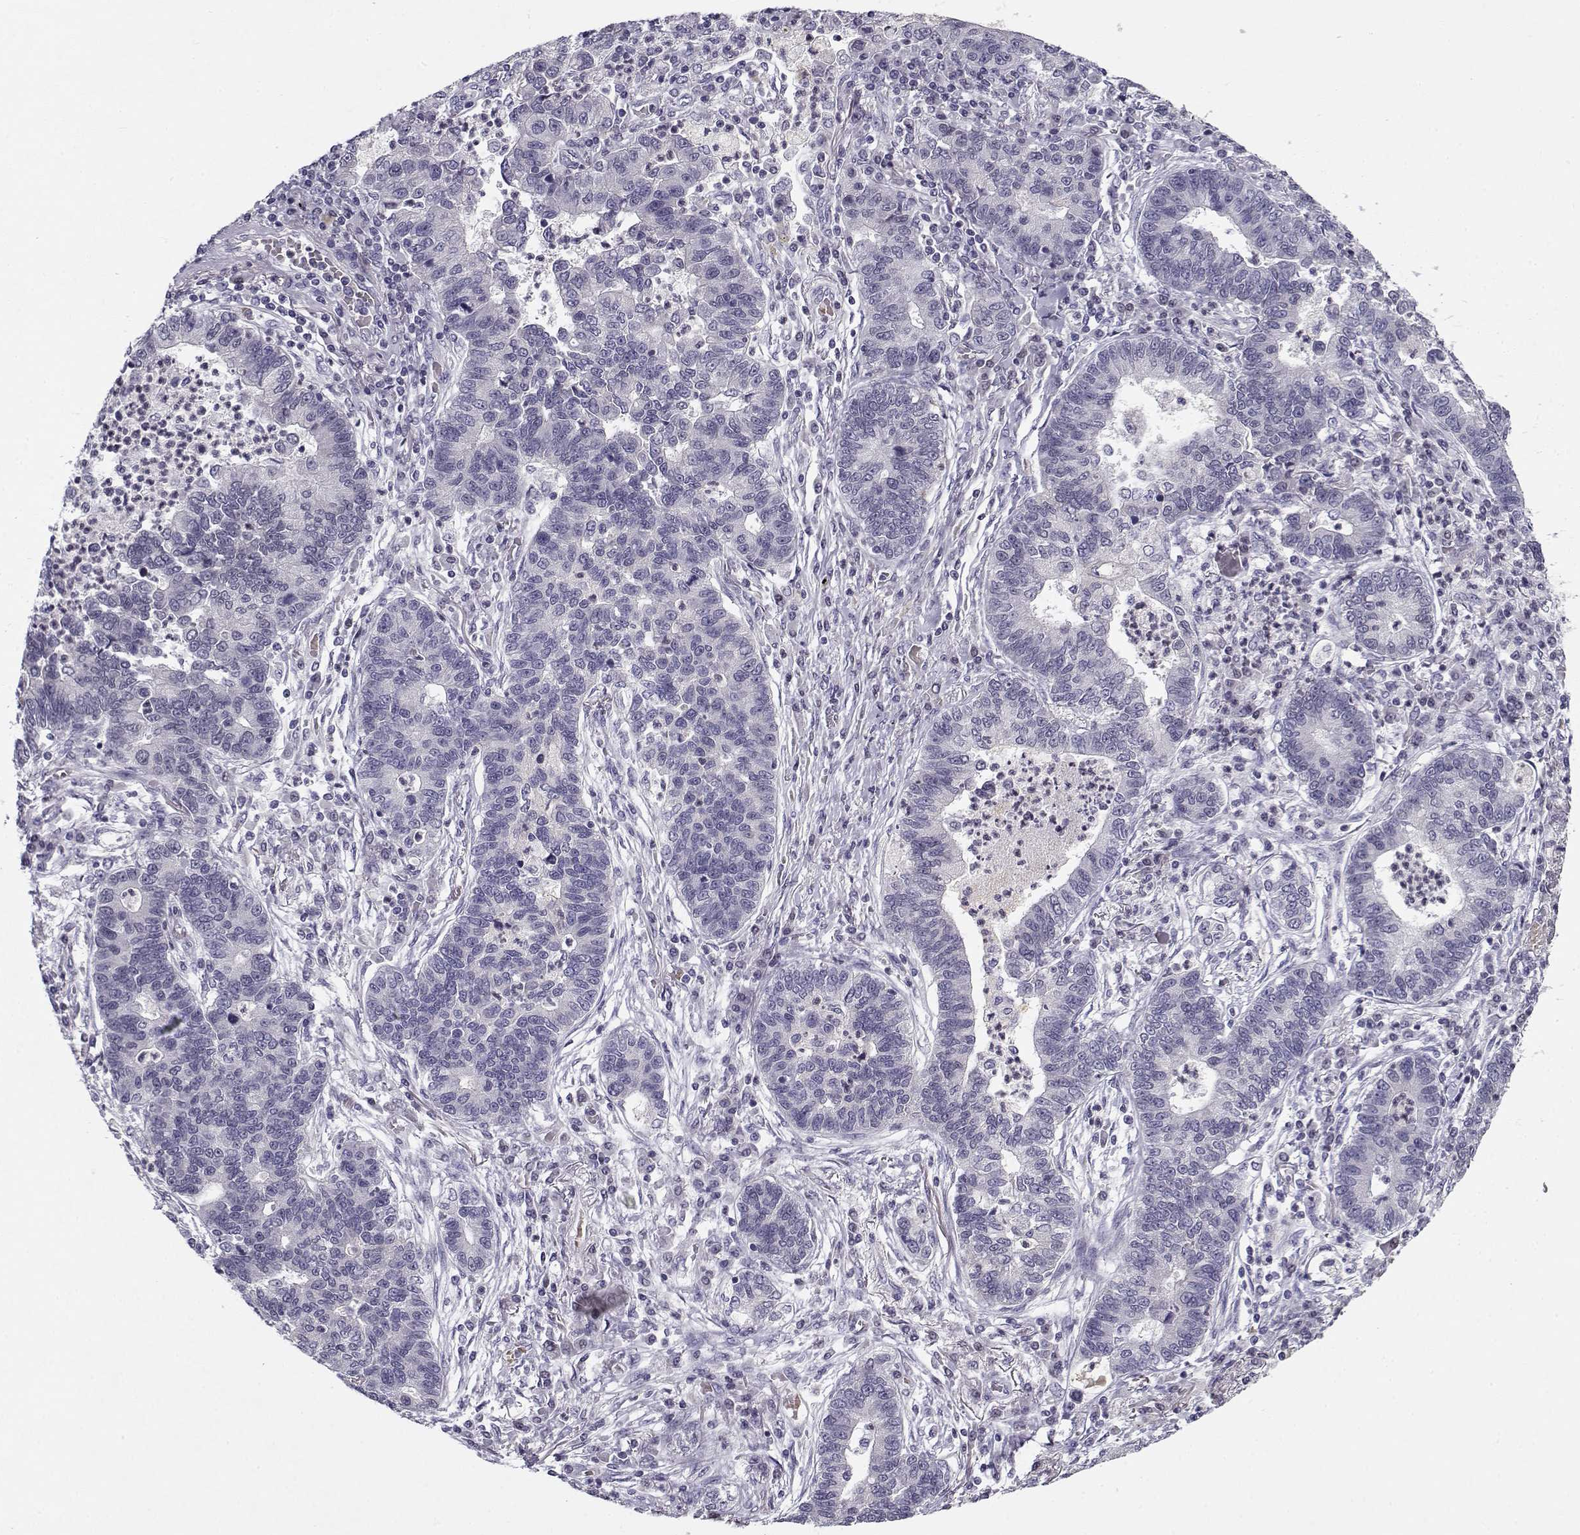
{"staining": {"intensity": "negative", "quantity": "none", "location": "none"}, "tissue": "lung cancer", "cell_type": "Tumor cells", "image_type": "cancer", "snomed": [{"axis": "morphology", "description": "Adenocarcinoma, NOS"}, {"axis": "topography", "description": "Lung"}], "caption": "Lung adenocarcinoma was stained to show a protein in brown. There is no significant positivity in tumor cells.", "gene": "DDX25", "patient": {"sex": "female", "age": 57}}